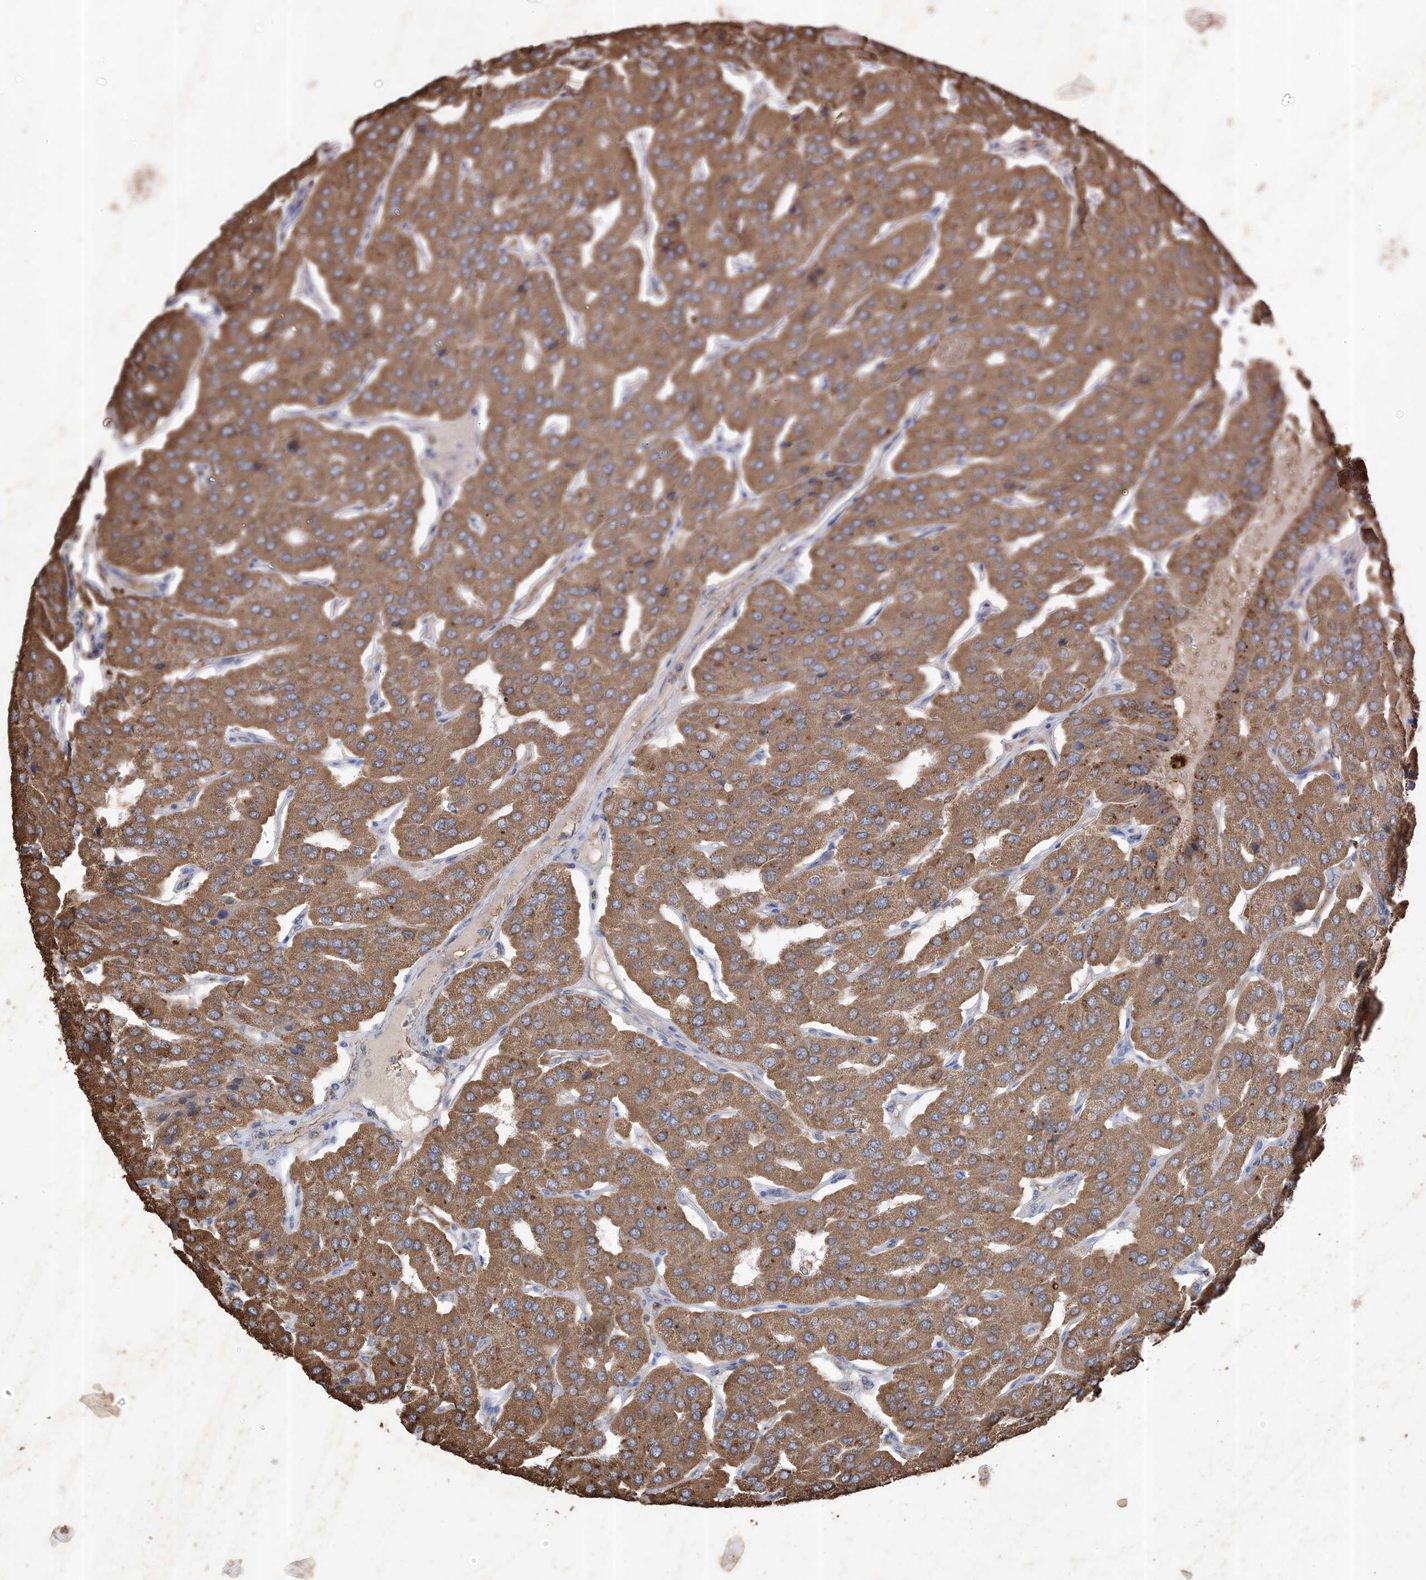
{"staining": {"intensity": "strong", "quantity": ">75%", "location": "cytoplasmic/membranous"}, "tissue": "parathyroid gland", "cell_type": "Glandular cells", "image_type": "normal", "snomed": [{"axis": "morphology", "description": "Normal tissue, NOS"}, {"axis": "morphology", "description": "Adenoma, NOS"}, {"axis": "topography", "description": "Parathyroid gland"}], "caption": "This micrograph reveals immunohistochemistry staining of benign parathyroid gland, with high strong cytoplasmic/membranous expression in approximately >75% of glandular cells.", "gene": "HPS4", "patient": {"sex": "female", "age": 86}}